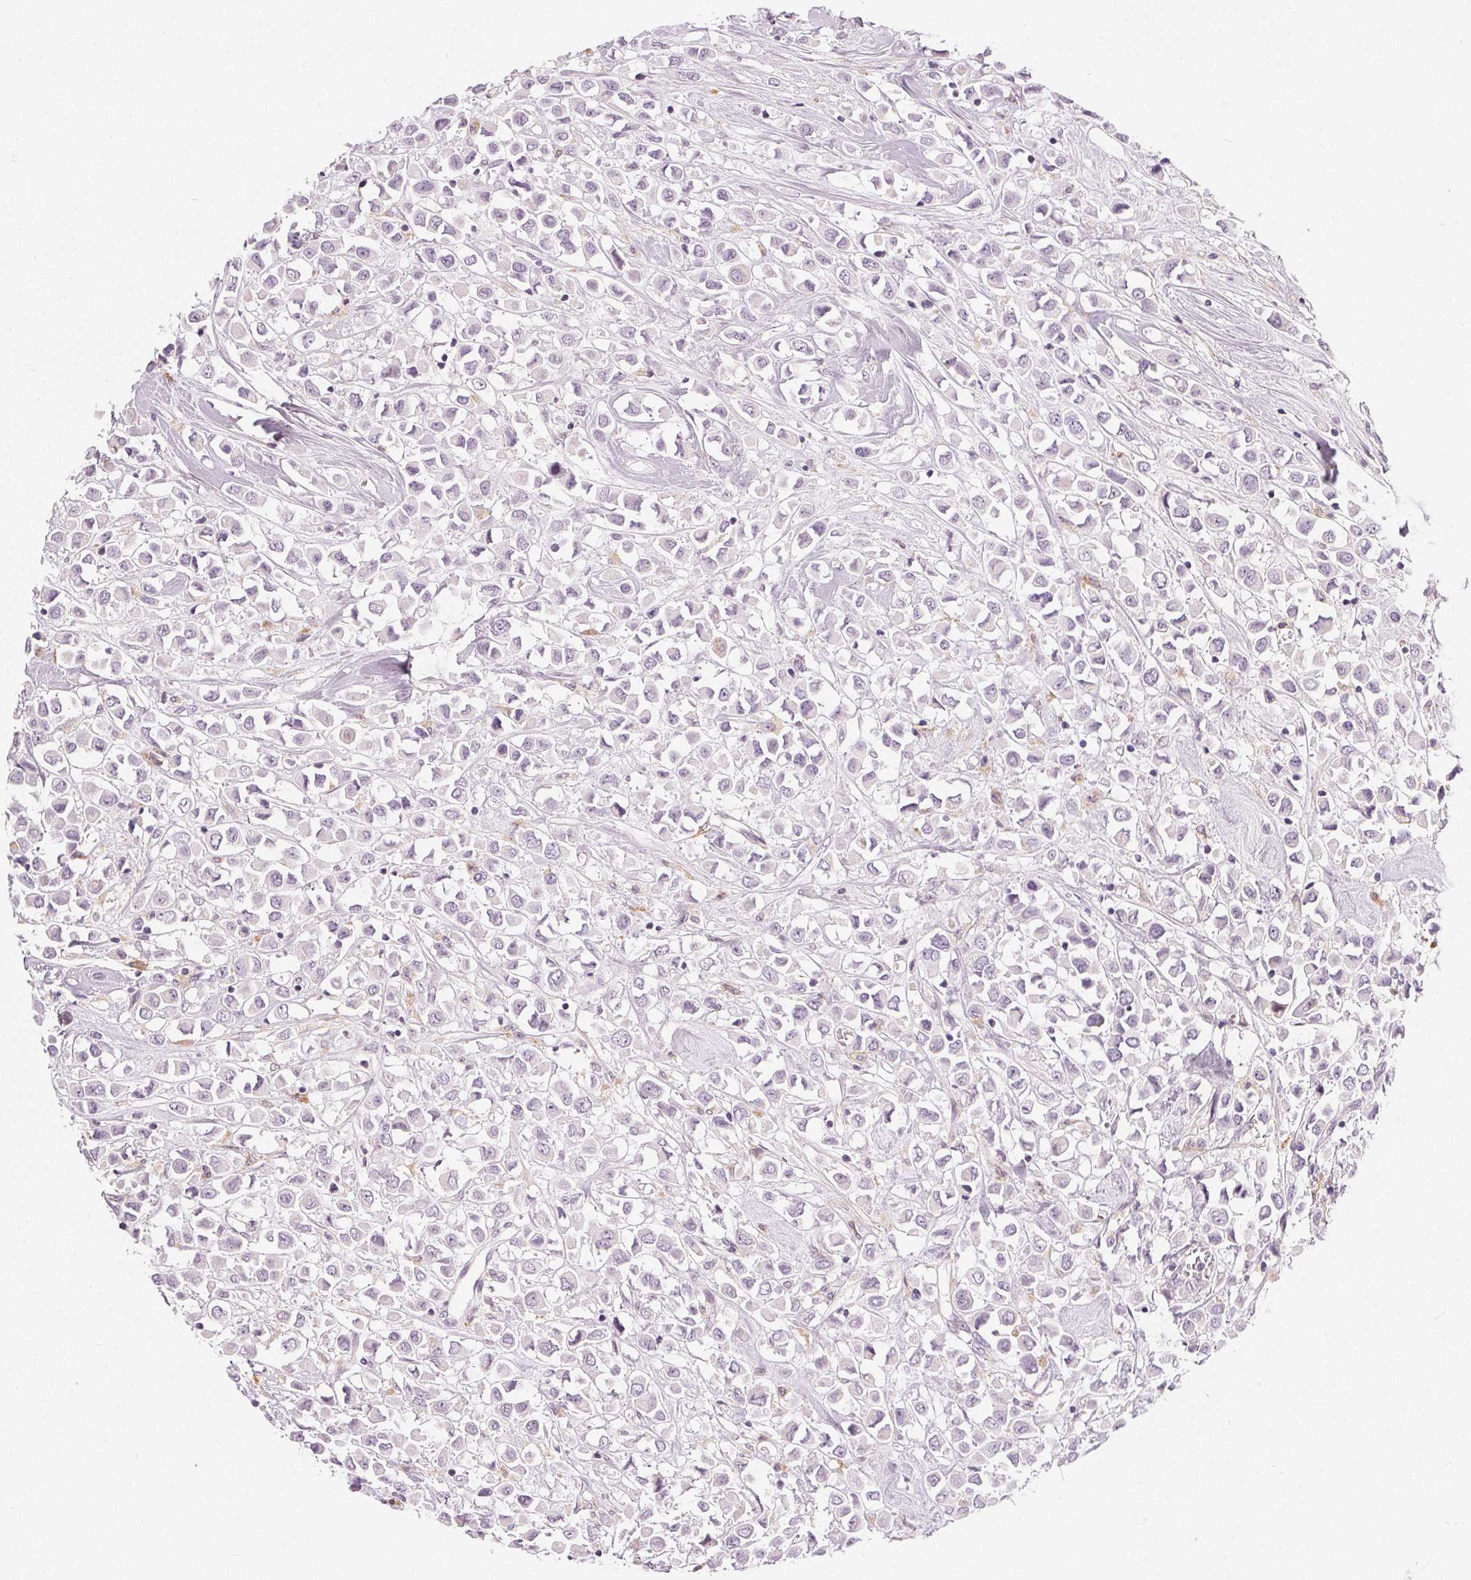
{"staining": {"intensity": "negative", "quantity": "none", "location": "none"}, "tissue": "breast cancer", "cell_type": "Tumor cells", "image_type": "cancer", "snomed": [{"axis": "morphology", "description": "Duct carcinoma"}, {"axis": "topography", "description": "Breast"}], "caption": "An image of breast invasive ductal carcinoma stained for a protein reveals no brown staining in tumor cells.", "gene": "HOPX", "patient": {"sex": "female", "age": 61}}